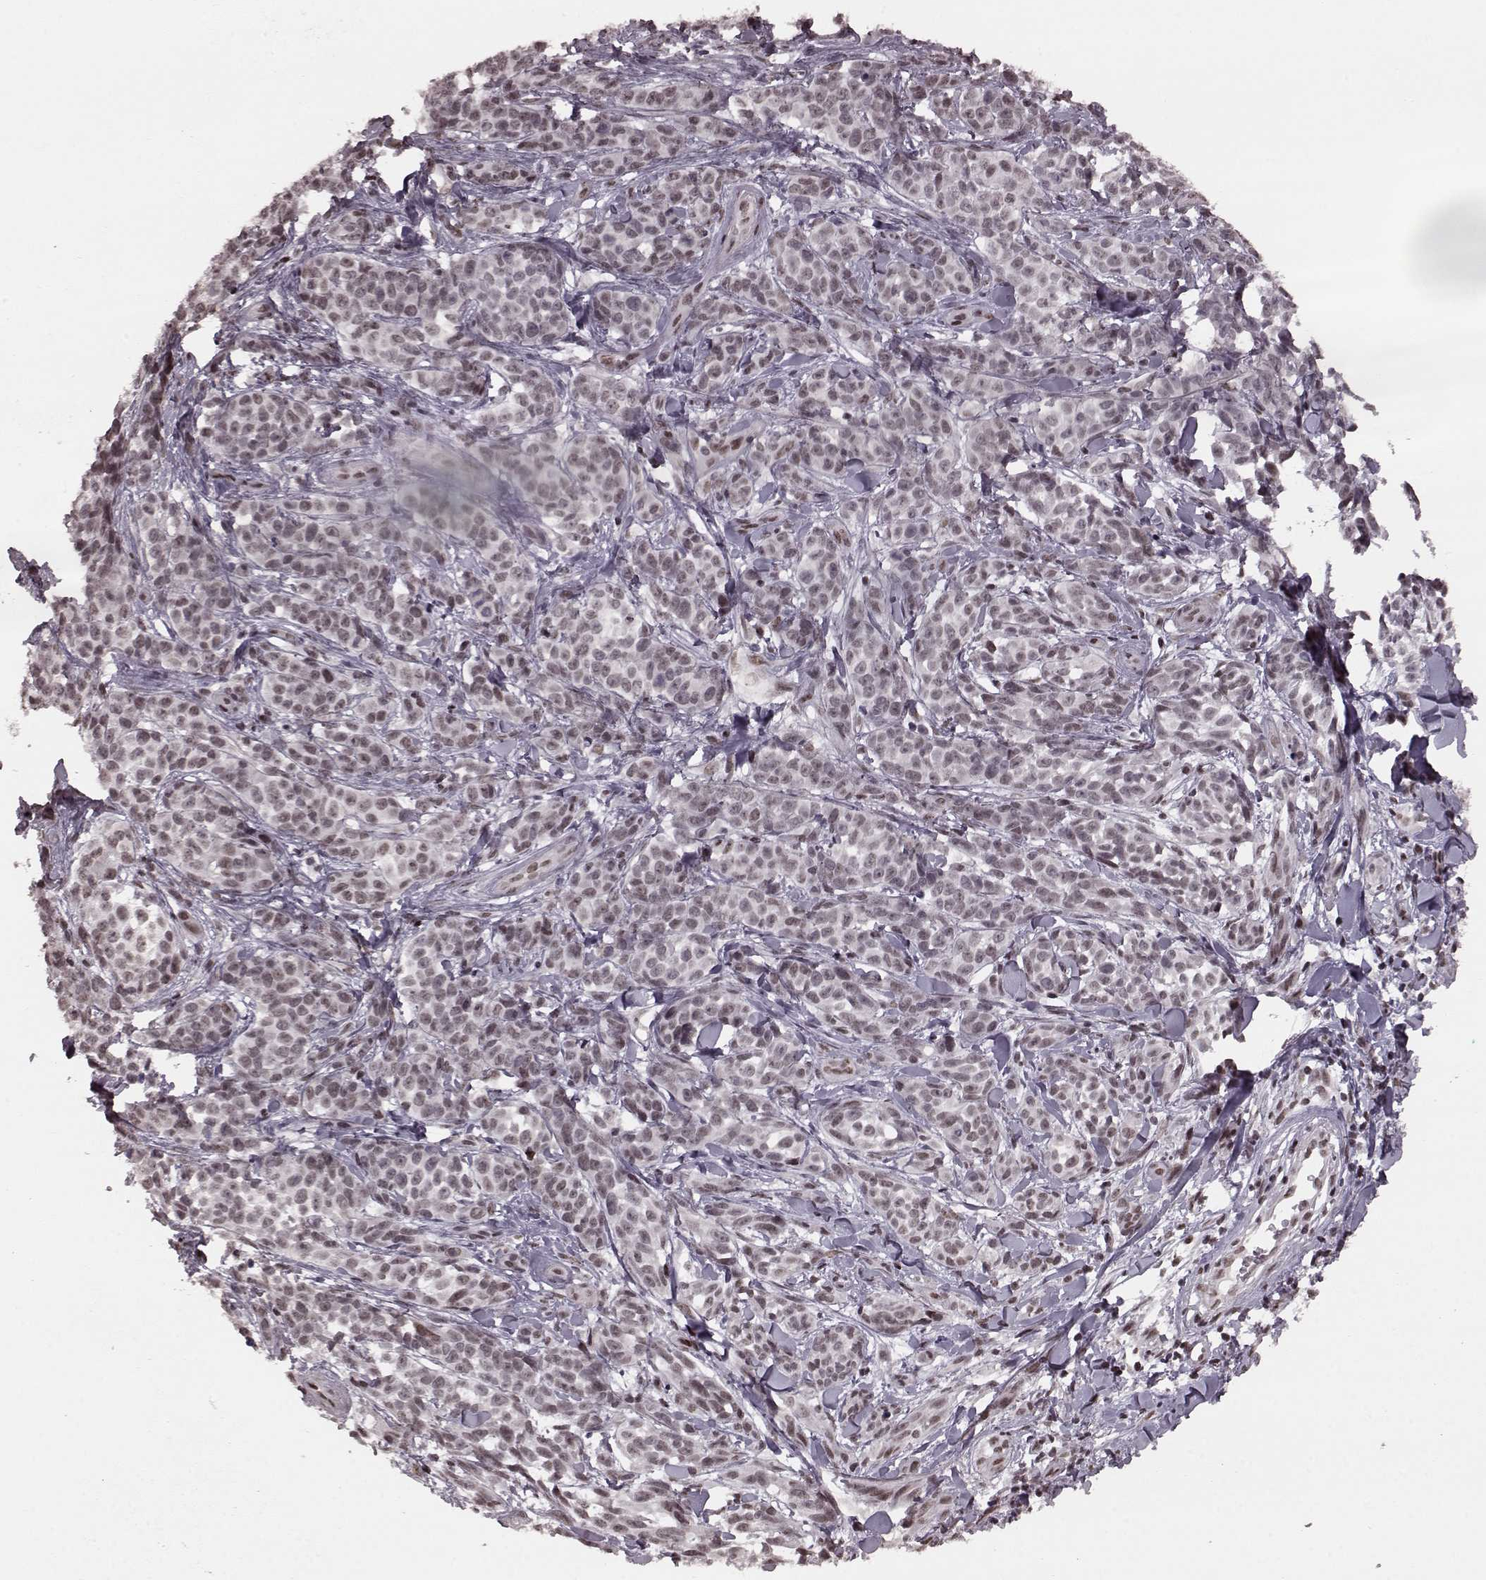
{"staining": {"intensity": "weak", "quantity": ">75%", "location": "nuclear"}, "tissue": "melanoma", "cell_type": "Tumor cells", "image_type": "cancer", "snomed": [{"axis": "morphology", "description": "Malignant melanoma, NOS"}, {"axis": "topography", "description": "Skin"}], "caption": "Immunohistochemical staining of malignant melanoma demonstrates low levels of weak nuclear expression in approximately >75% of tumor cells.", "gene": "NR2C1", "patient": {"sex": "female", "age": 88}}